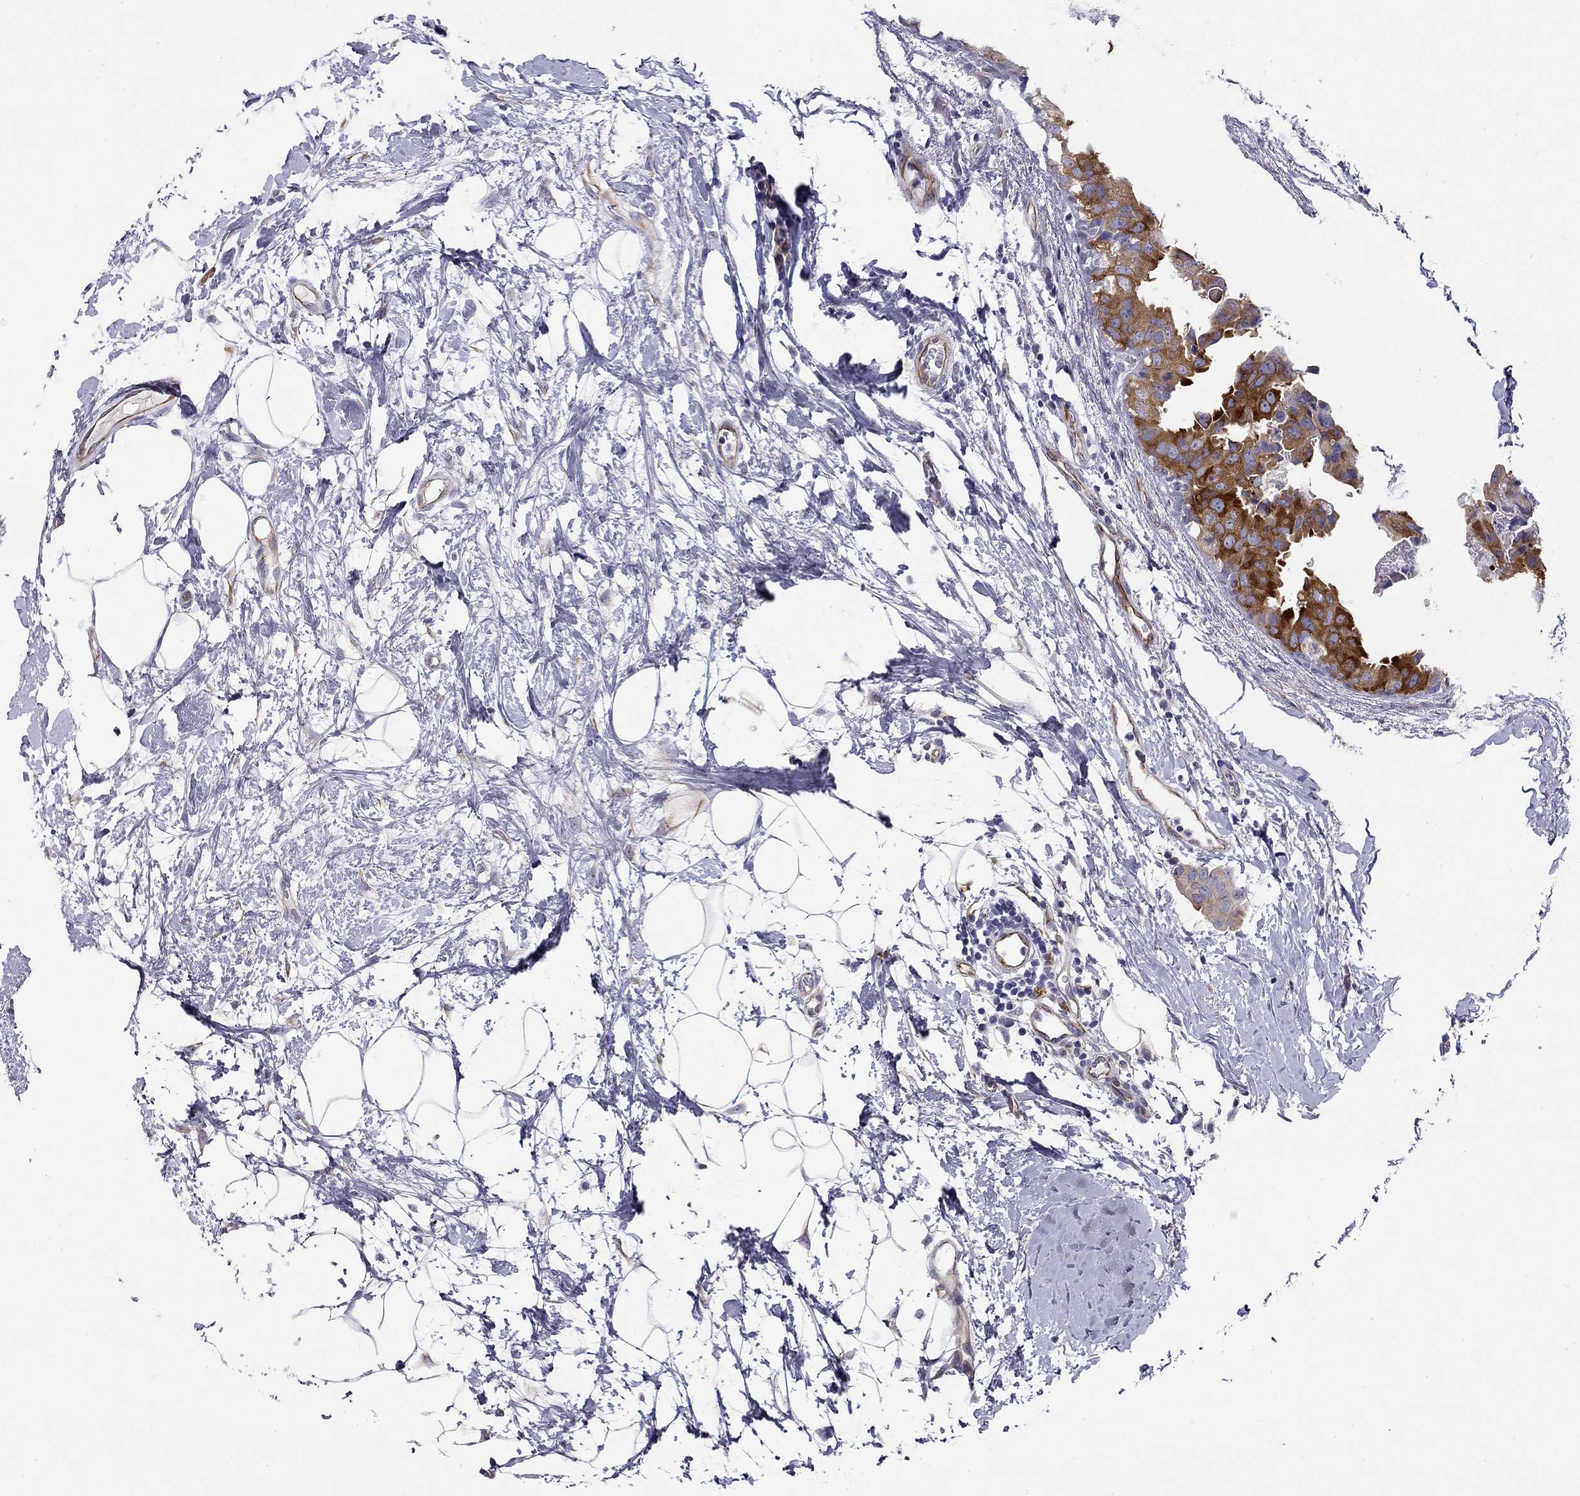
{"staining": {"intensity": "strong", "quantity": ">75%", "location": "cytoplasmic/membranous"}, "tissue": "breast cancer", "cell_type": "Tumor cells", "image_type": "cancer", "snomed": [{"axis": "morphology", "description": "Normal tissue, NOS"}, {"axis": "morphology", "description": "Duct carcinoma"}, {"axis": "topography", "description": "Breast"}], "caption": "Protein analysis of breast cancer (infiltrating ductal carcinoma) tissue shows strong cytoplasmic/membranous positivity in approximately >75% of tumor cells.", "gene": "RTL1", "patient": {"sex": "female", "age": 40}}